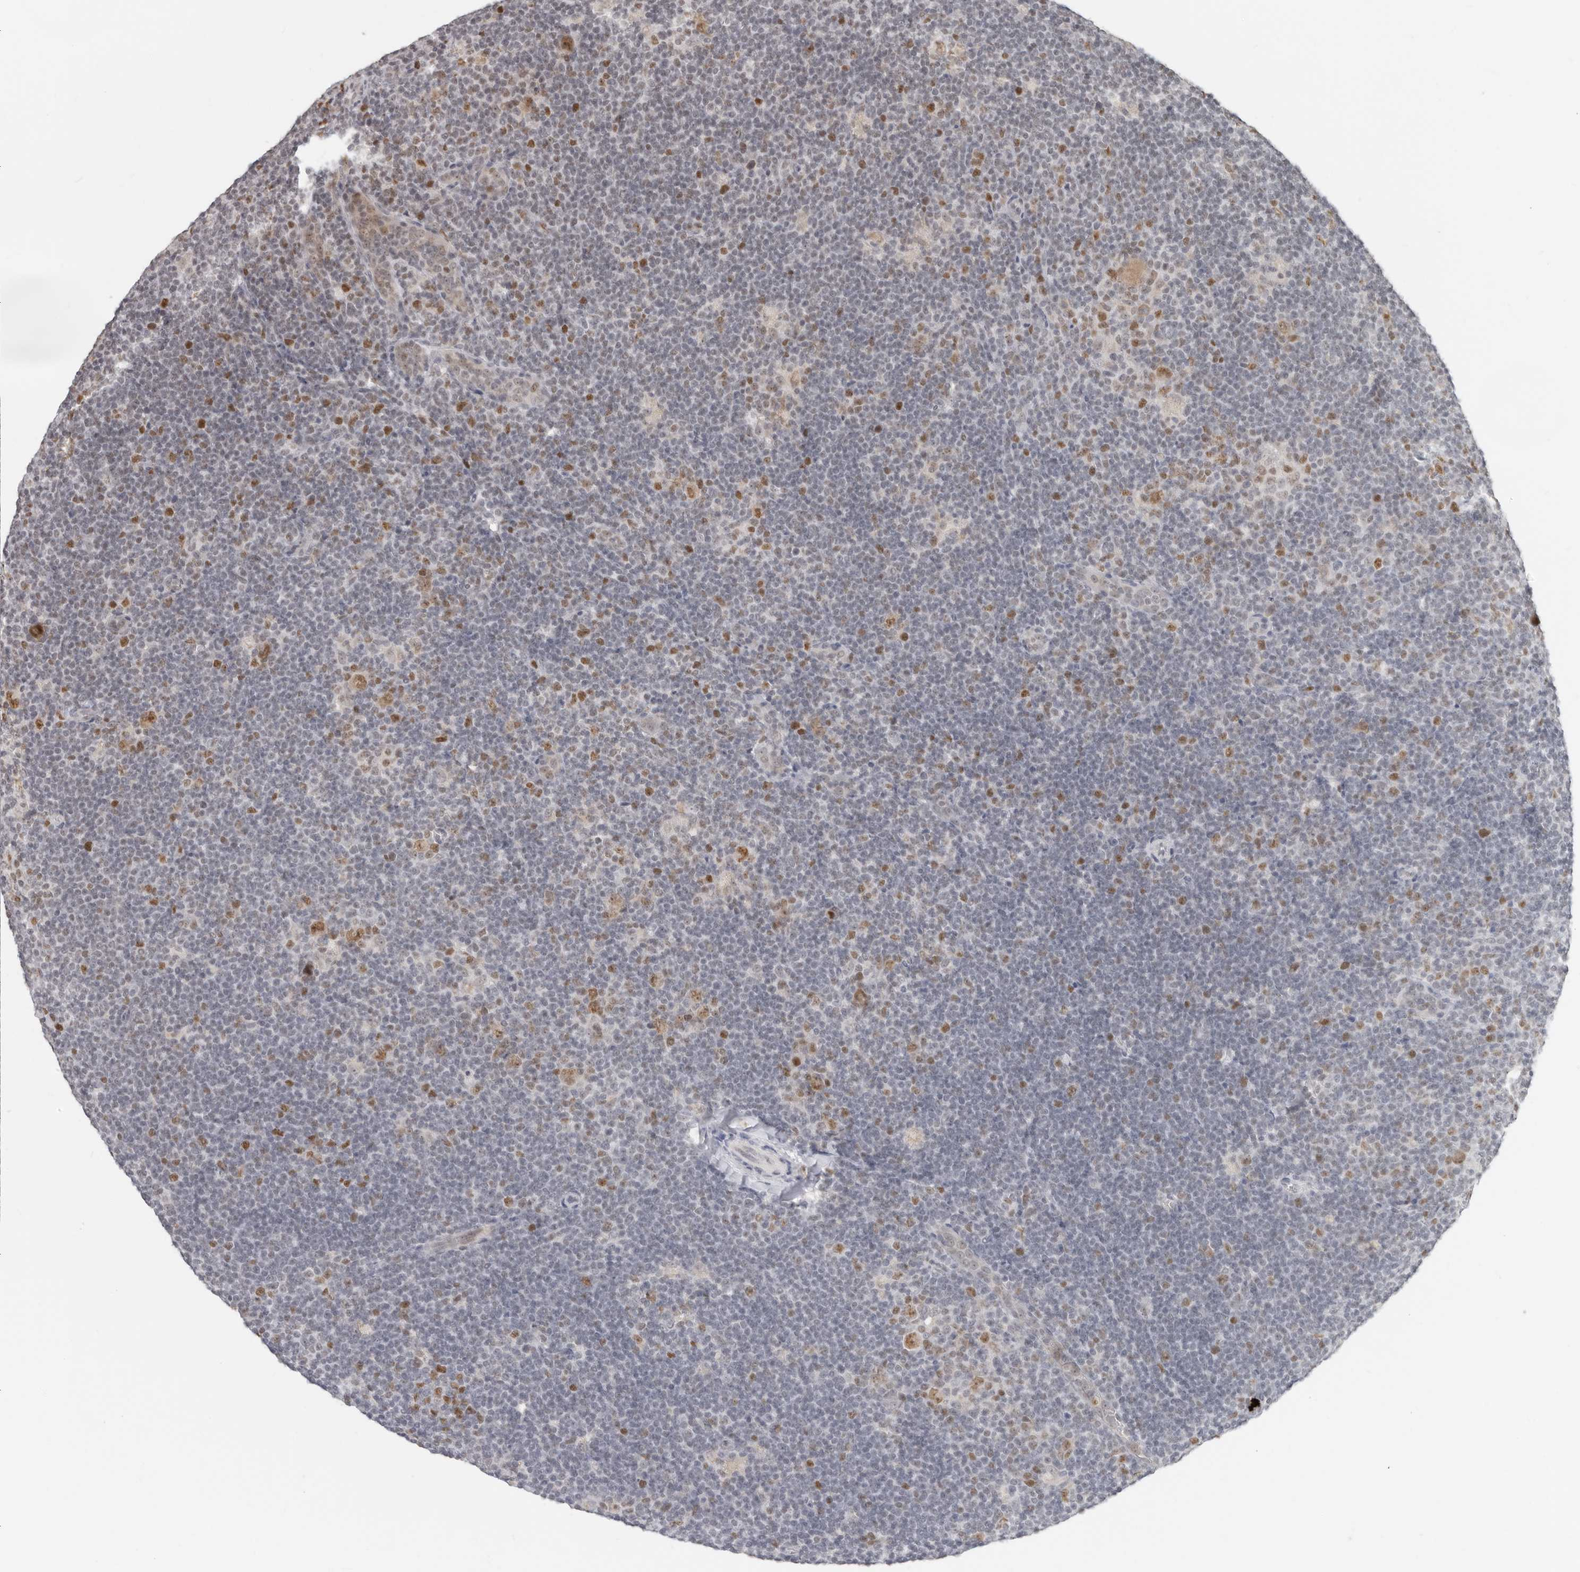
{"staining": {"intensity": "moderate", "quantity": ">75%", "location": "nuclear"}, "tissue": "lymphoma", "cell_type": "Tumor cells", "image_type": "cancer", "snomed": [{"axis": "morphology", "description": "Hodgkin's disease, NOS"}, {"axis": "topography", "description": "Lymph node"}], "caption": "Moderate nuclear staining for a protein is identified in about >75% of tumor cells of lymphoma using immunohistochemistry (IHC).", "gene": "RFC2", "patient": {"sex": "female", "age": 57}}